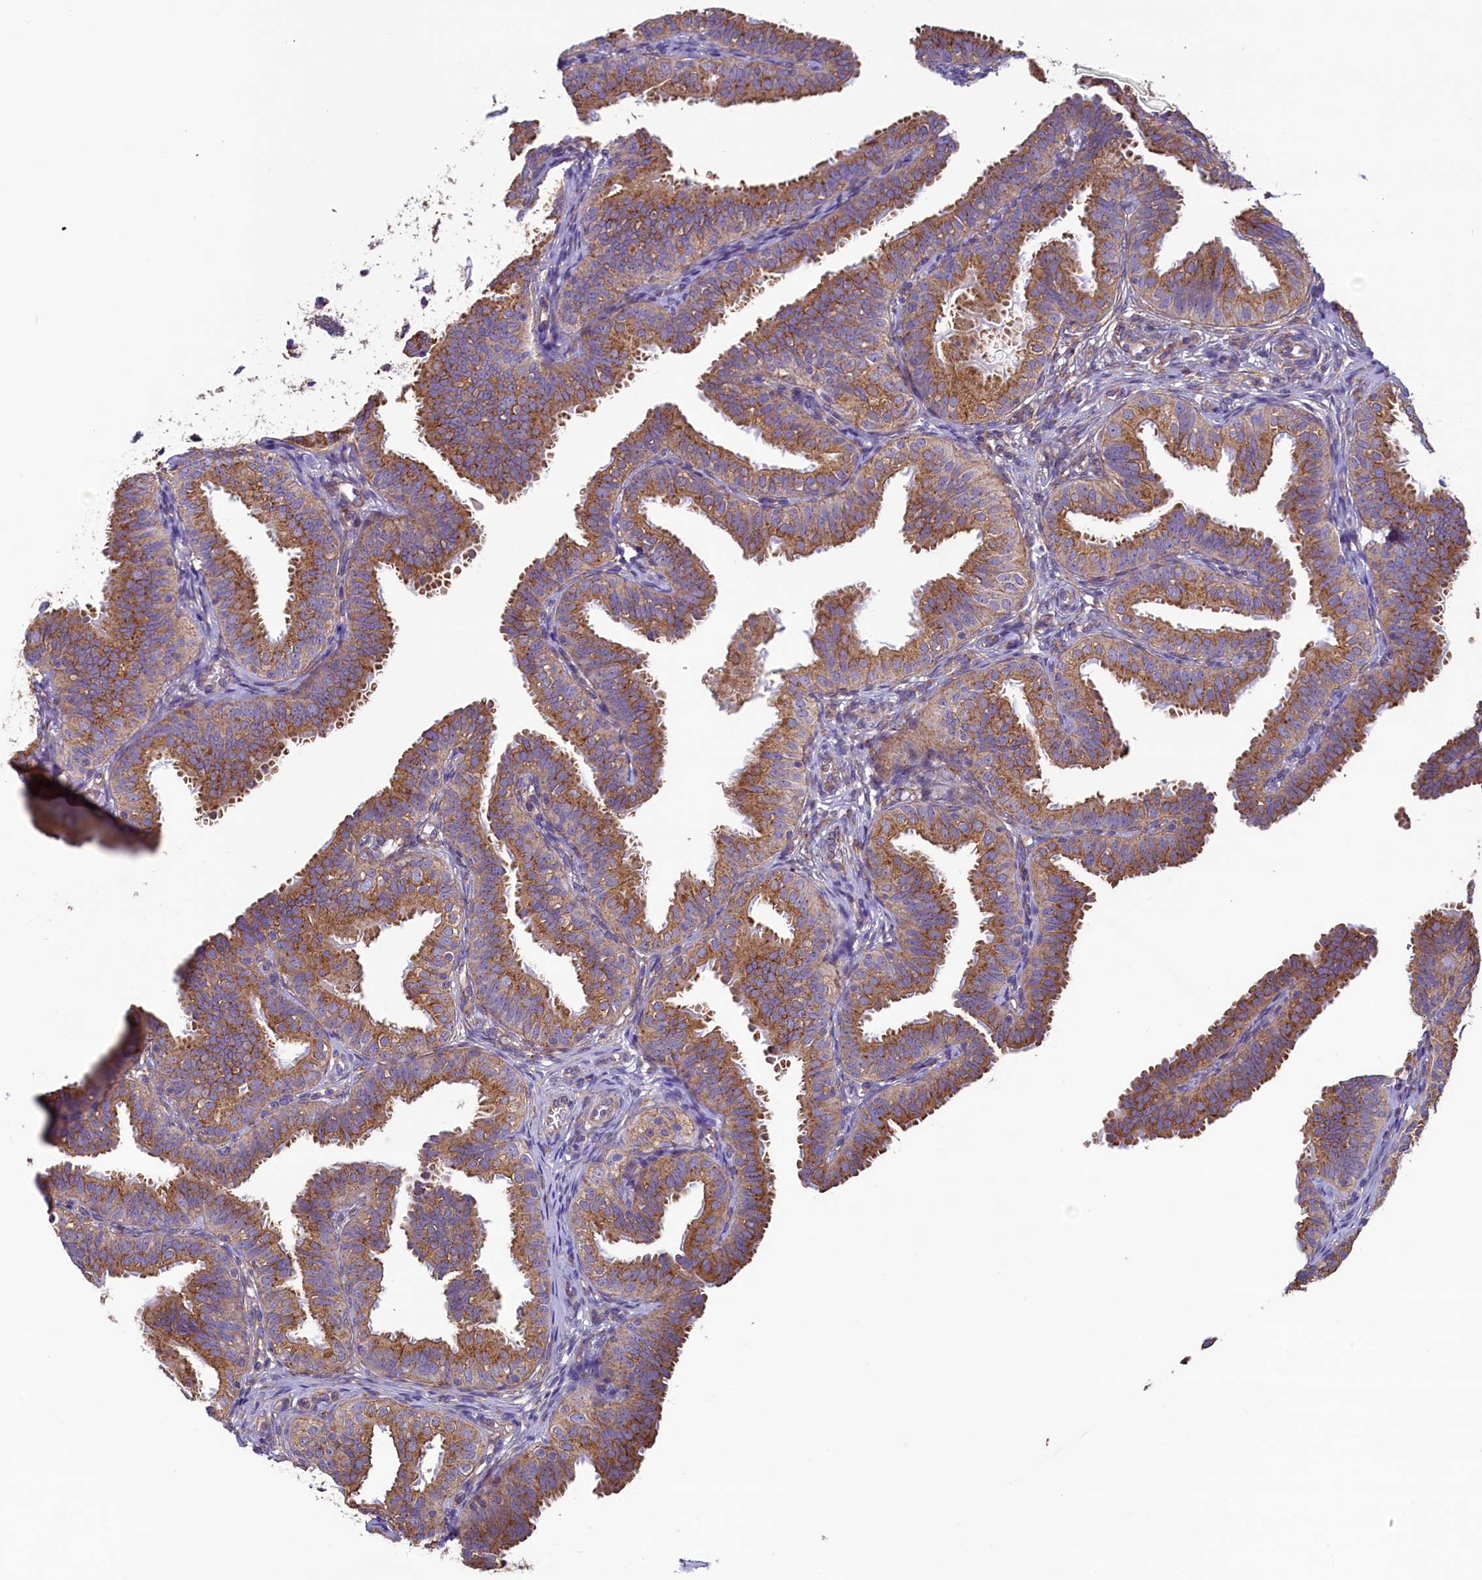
{"staining": {"intensity": "moderate", "quantity": ">75%", "location": "cytoplasmic/membranous"}, "tissue": "fallopian tube", "cell_type": "Glandular cells", "image_type": "normal", "snomed": [{"axis": "morphology", "description": "Normal tissue, NOS"}, {"axis": "topography", "description": "Fallopian tube"}], "caption": "Immunohistochemical staining of benign fallopian tube displays medium levels of moderate cytoplasmic/membranous positivity in about >75% of glandular cells.", "gene": "GPR21", "patient": {"sex": "female", "age": 35}}